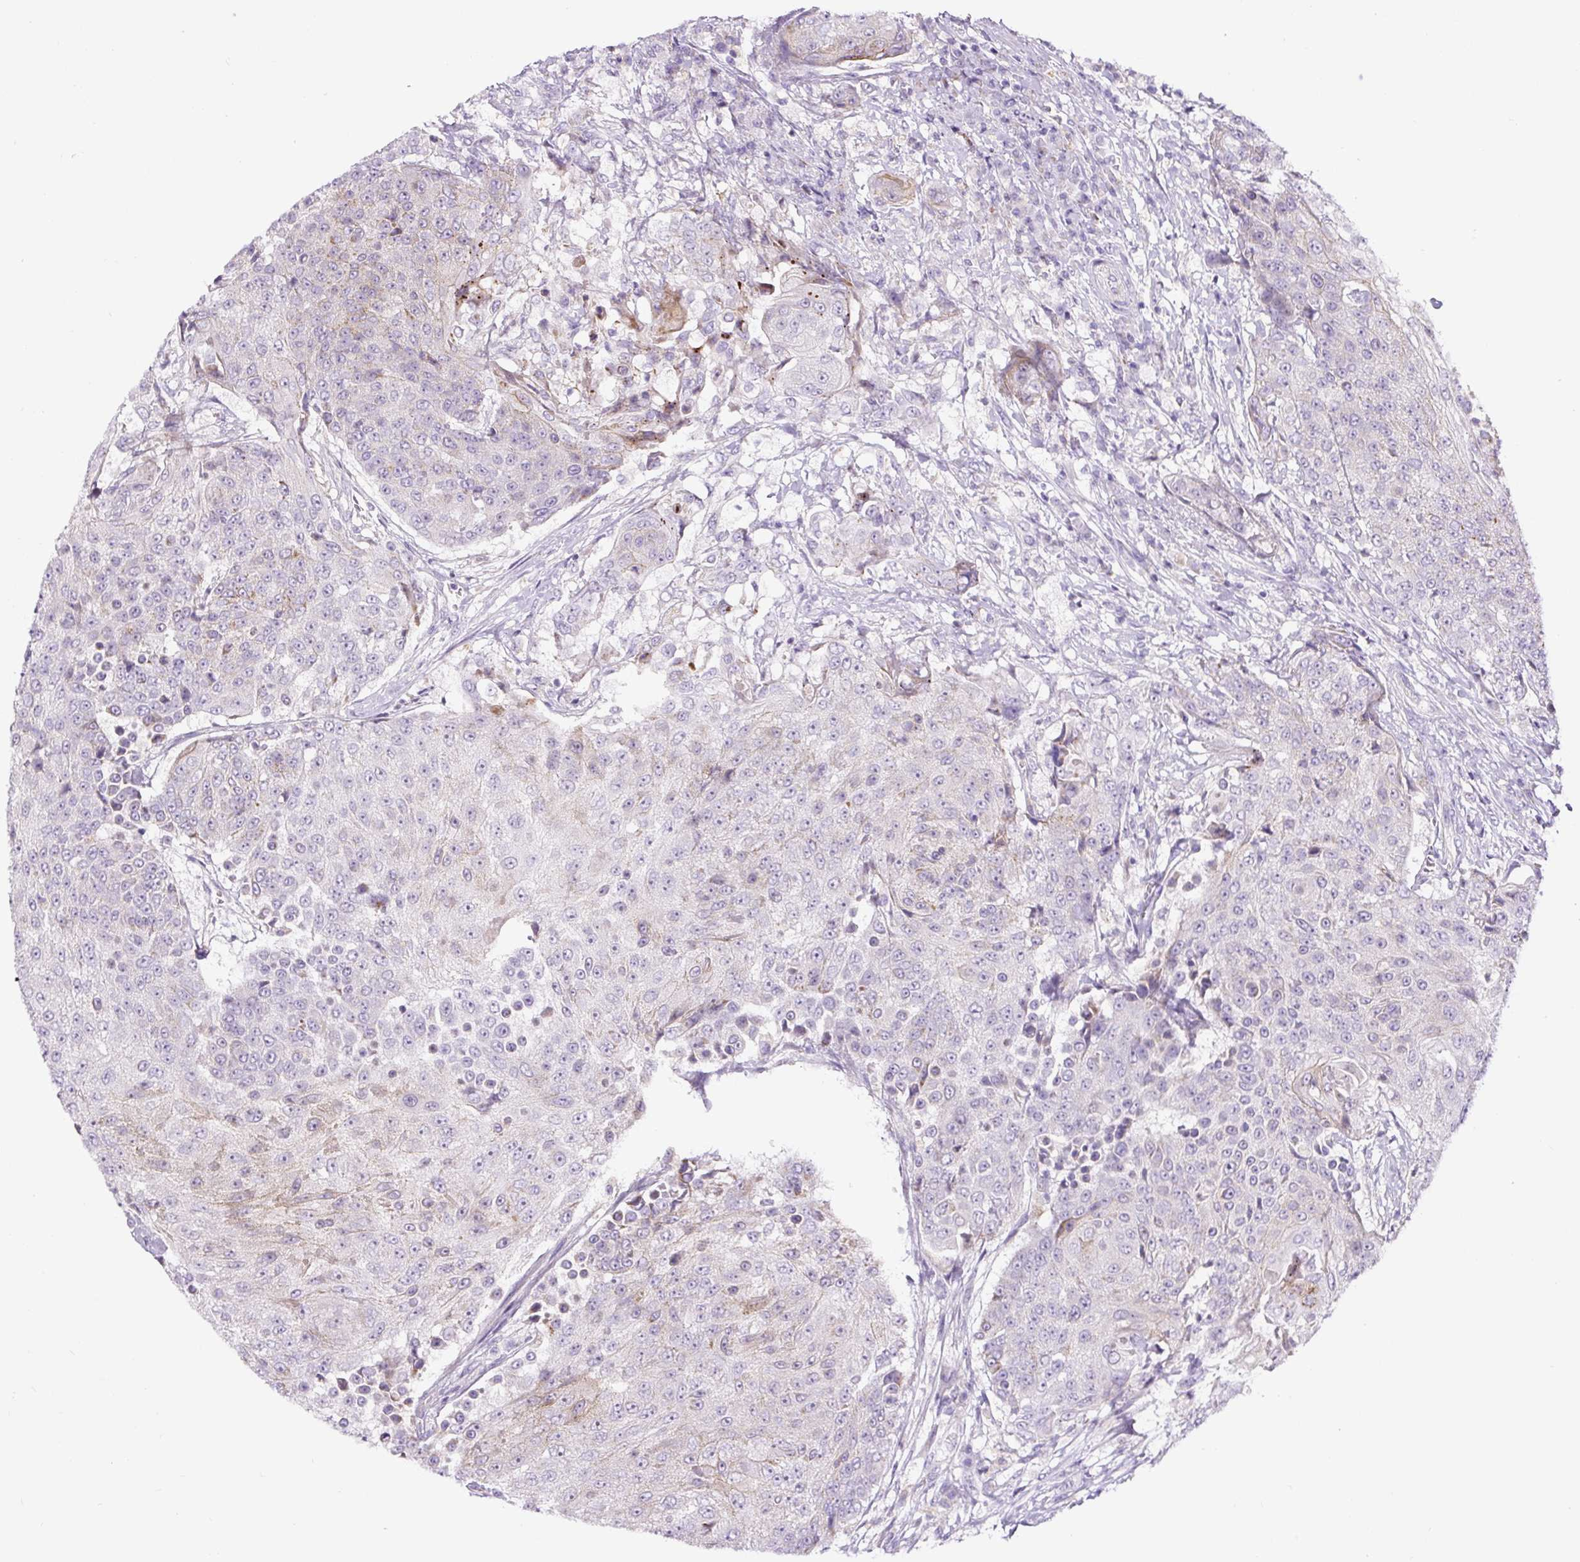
{"staining": {"intensity": "negative", "quantity": "none", "location": "none"}, "tissue": "urothelial cancer", "cell_type": "Tumor cells", "image_type": "cancer", "snomed": [{"axis": "morphology", "description": "Urothelial carcinoma, High grade"}, {"axis": "topography", "description": "Urinary bladder"}], "caption": "A high-resolution image shows immunohistochemistry staining of urothelial carcinoma (high-grade), which demonstrates no significant staining in tumor cells.", "gene": "HPS4", "patient": {"sex": "female", "age": 63}}